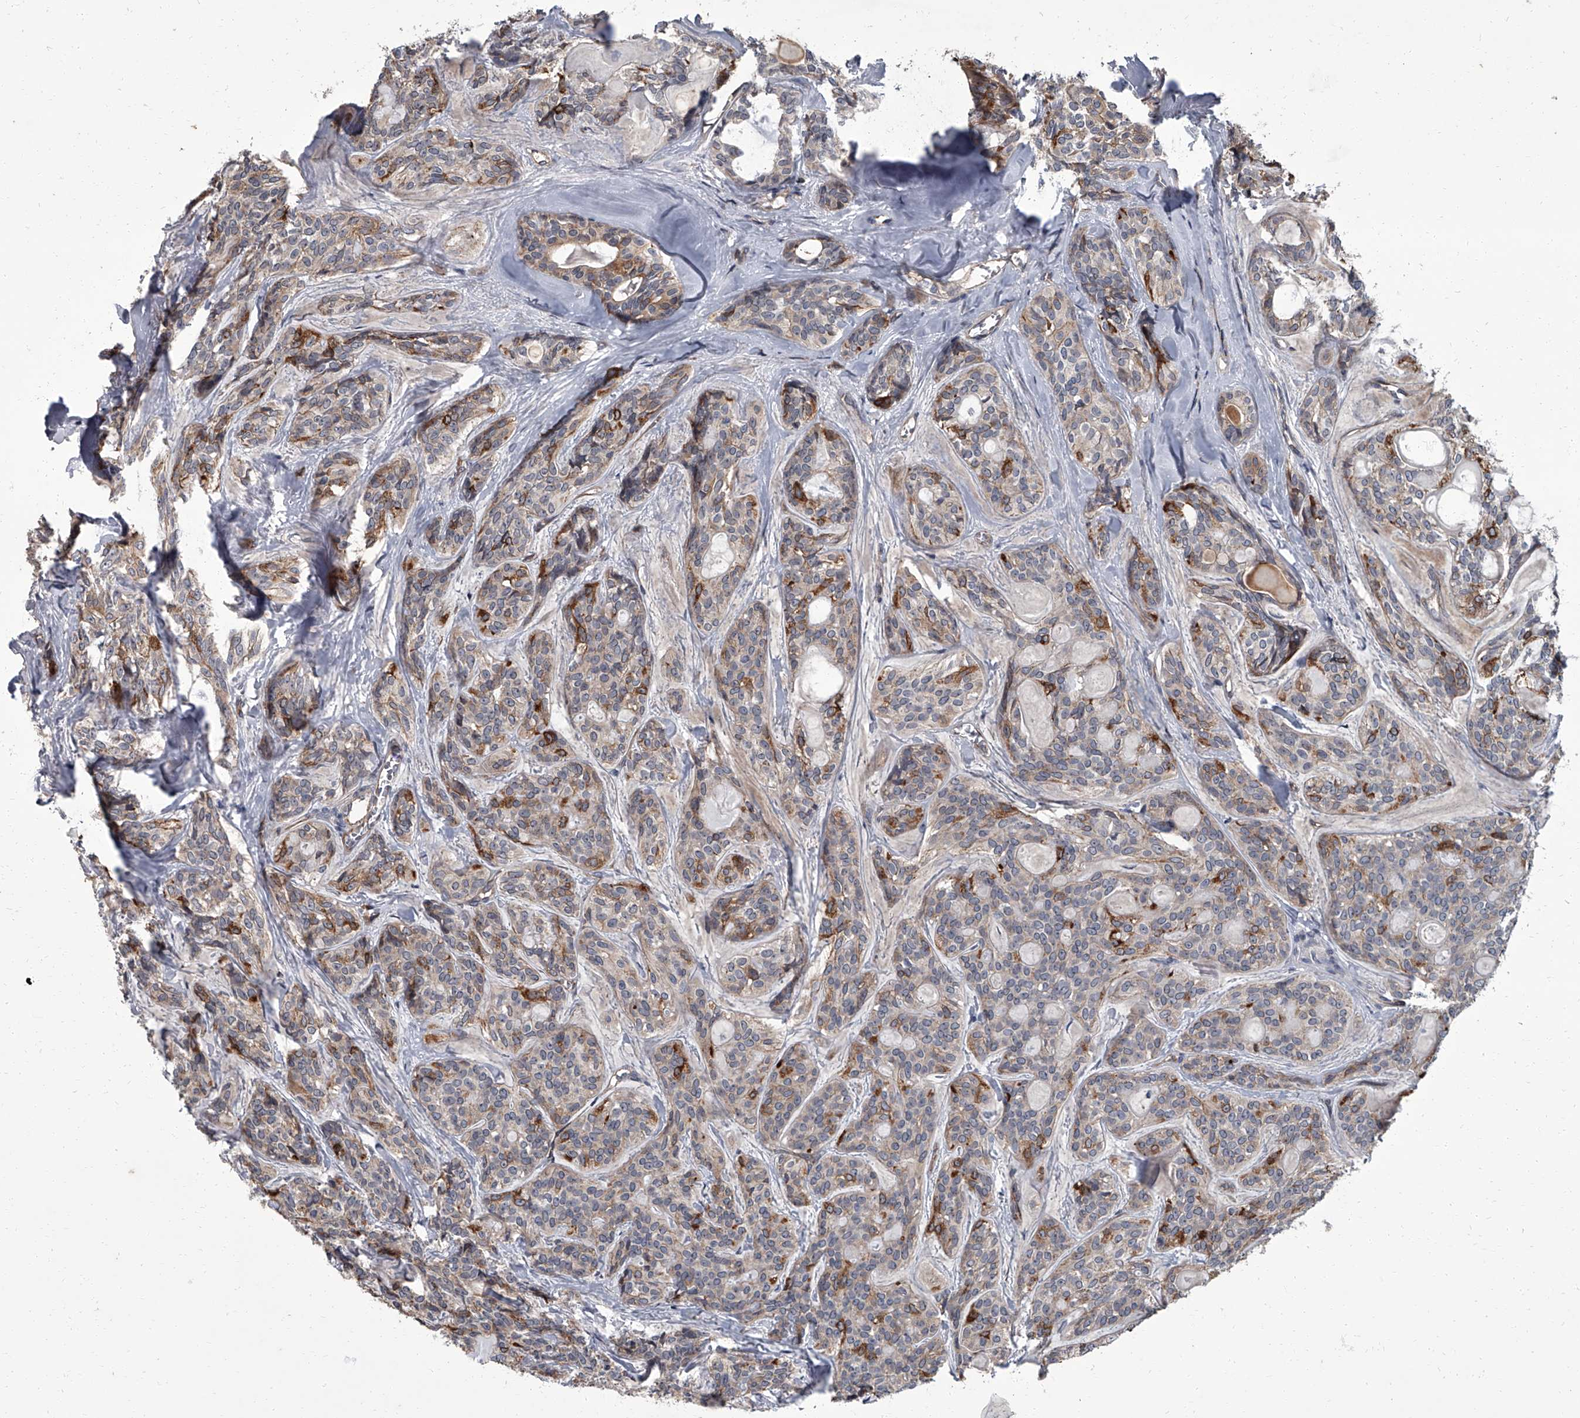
{"staining": {"intensity": "moderate", "quantity": "<25%", "location": "cytoplasmic/membranous"}, "tissue": "head and neck cancer", "cell_type": "Tumor cells", "image_type": "cancer", "snomed": [{"axis": "morphology", "description": "Adenocarcinoma, NOS"}, {"axis": "topography", "description": "Head-Neck"}], "caption": "A brown stain labels moderate cytoplasmic/membranous positivity of a protein in human adenocarcinoma (head and neck) tumor cells.", "gene": "SIRT4", "patient": {"sex": "male", "age": 66}}